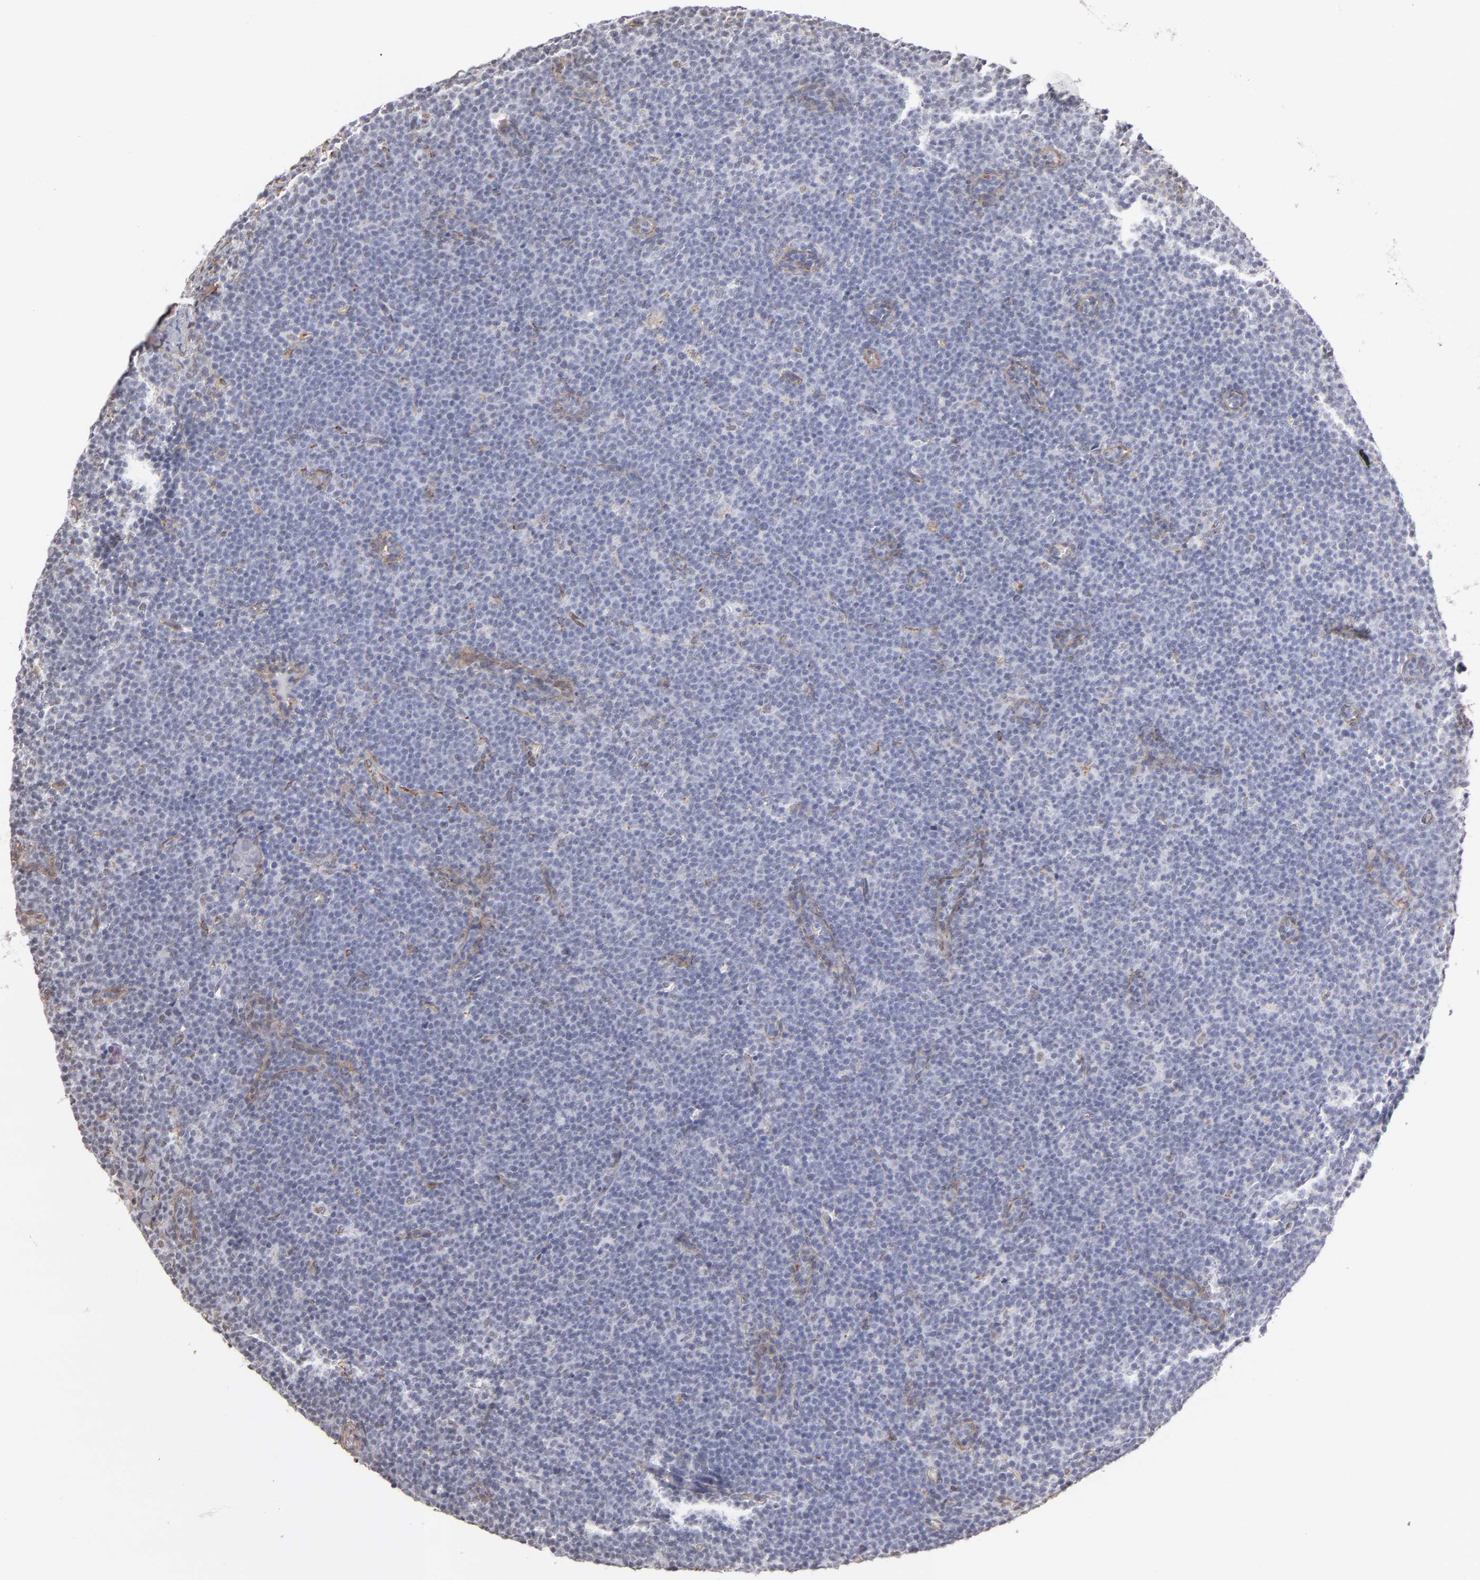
{"staining": {"intensity": "negative", "quantity": "none", "location": "none"}, "tissue": "lymphoma", "cell_type": "Tumor cells", "image_type": "cancer", "snomed": [{"axis": "morphology", "description": "Malignant lymphoma, non-Hodgkin's type, High grade"}, {"axis": "topography", "description": "Lymph node"}], "caption": "Immunohistochemistry (IHC) micrograph of human lymphoma stained for a protein (brown), which demonstrates no expression in tumor cells.", "gene": "LAMC1", "patient": {"sex": "female", "age": 58}}